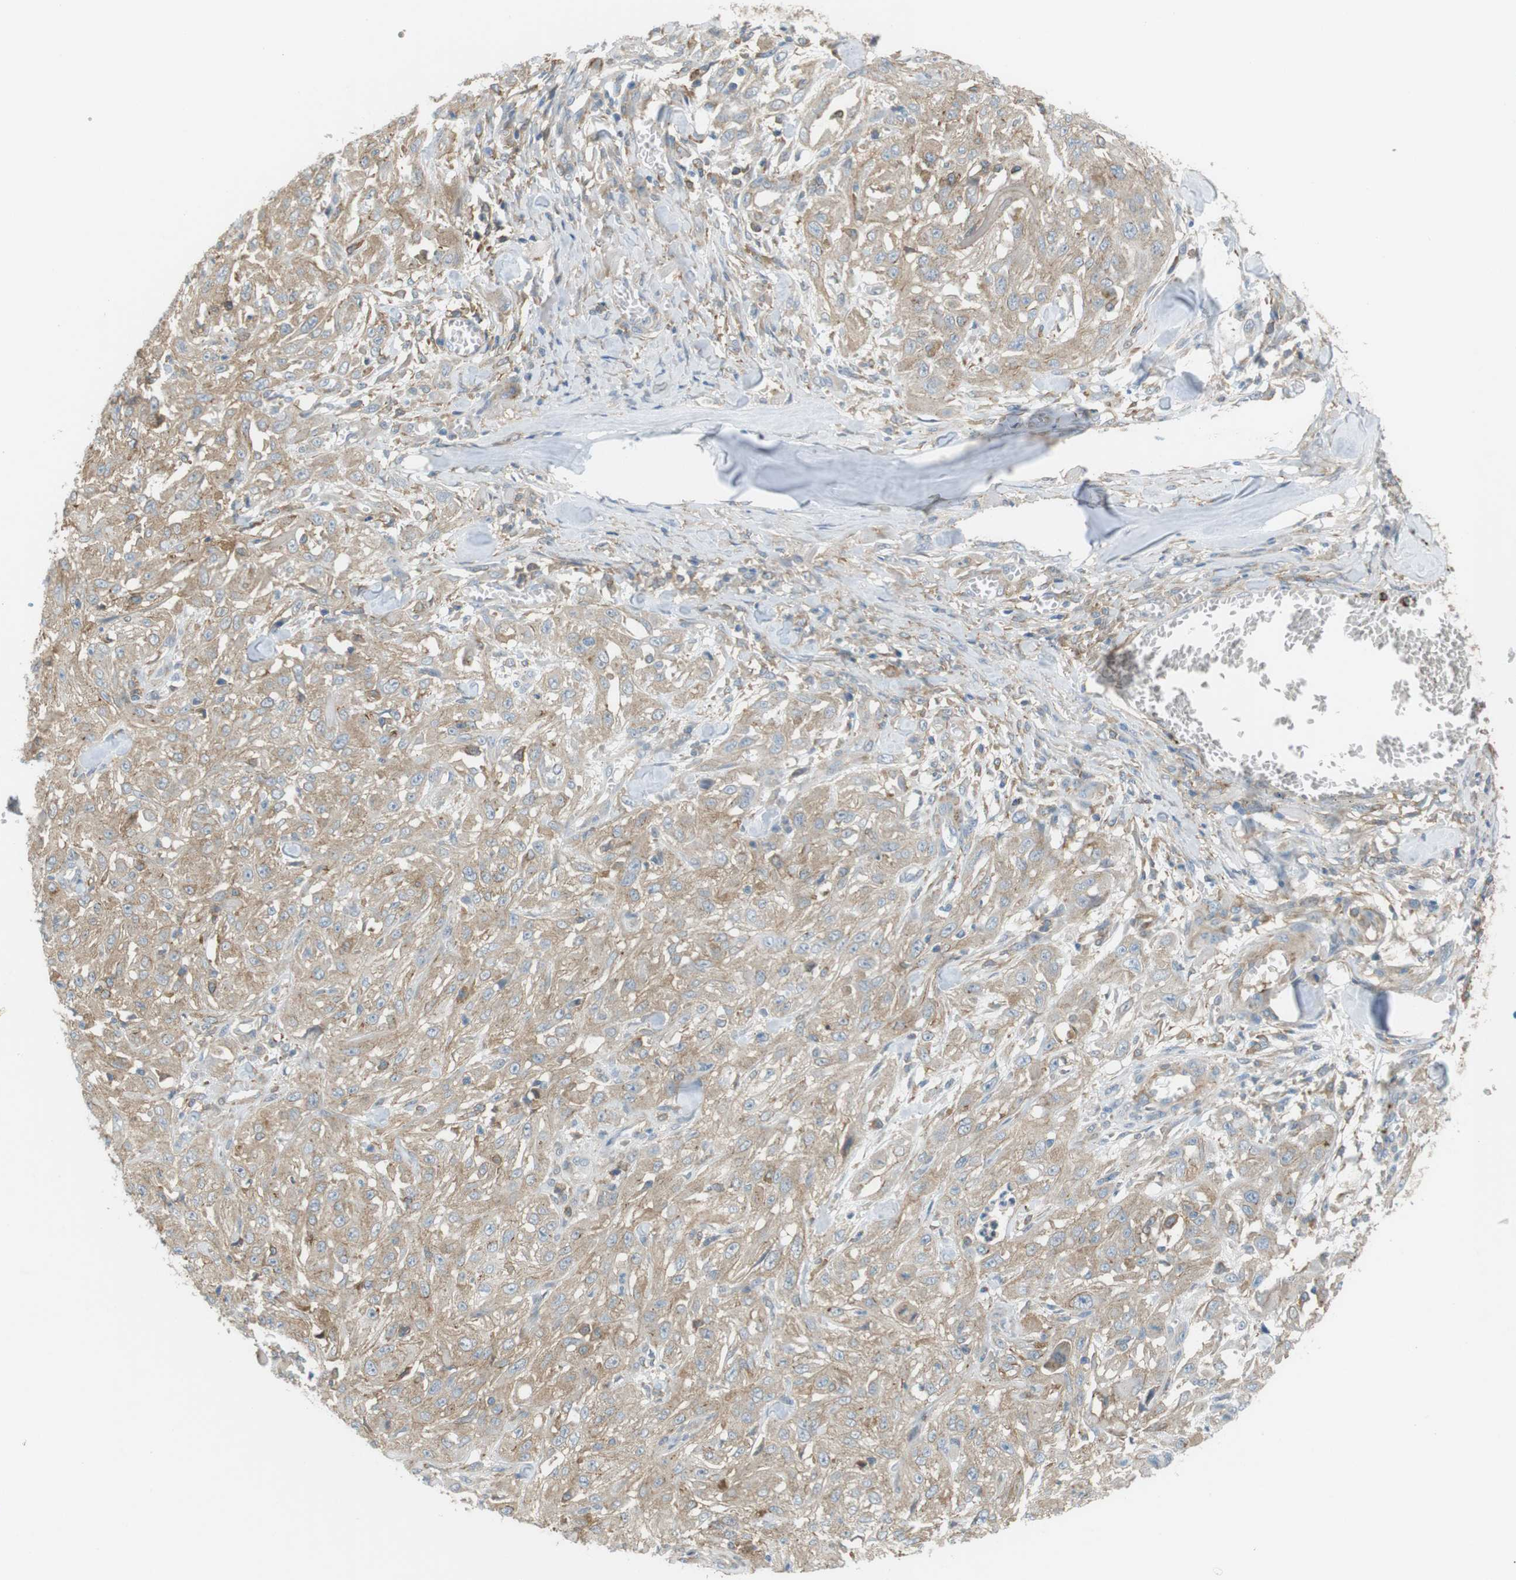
{"staining": {"intensity": "weak", "quantity": ">75%", "location": "cytoplasmic/membranous"}, "tissue": "skin cancer", "cell_type": "Tumor cells", "image_type": "cancer", "snomed": [{"axis": "morphology", "description": "Squamous cell carcinoma, NOS"}, {"axis": "morphology", "description": "Squamous cell carcinoma, metastatic, NOS"}, {"axis": "topography", "description": "Skin"}, {"axis": "topography", "description": "Lymph node"}], "caption": "Weak cytoplasmic/membranous staining is seen in about >75% of tumor cells in skin cancer (squamous cell carcinoma). (DAB IHC, brown staining for protein, blue staining for nuclei).", "gene": "PEPD", "patient": {"sex": "male", "age": 75}}